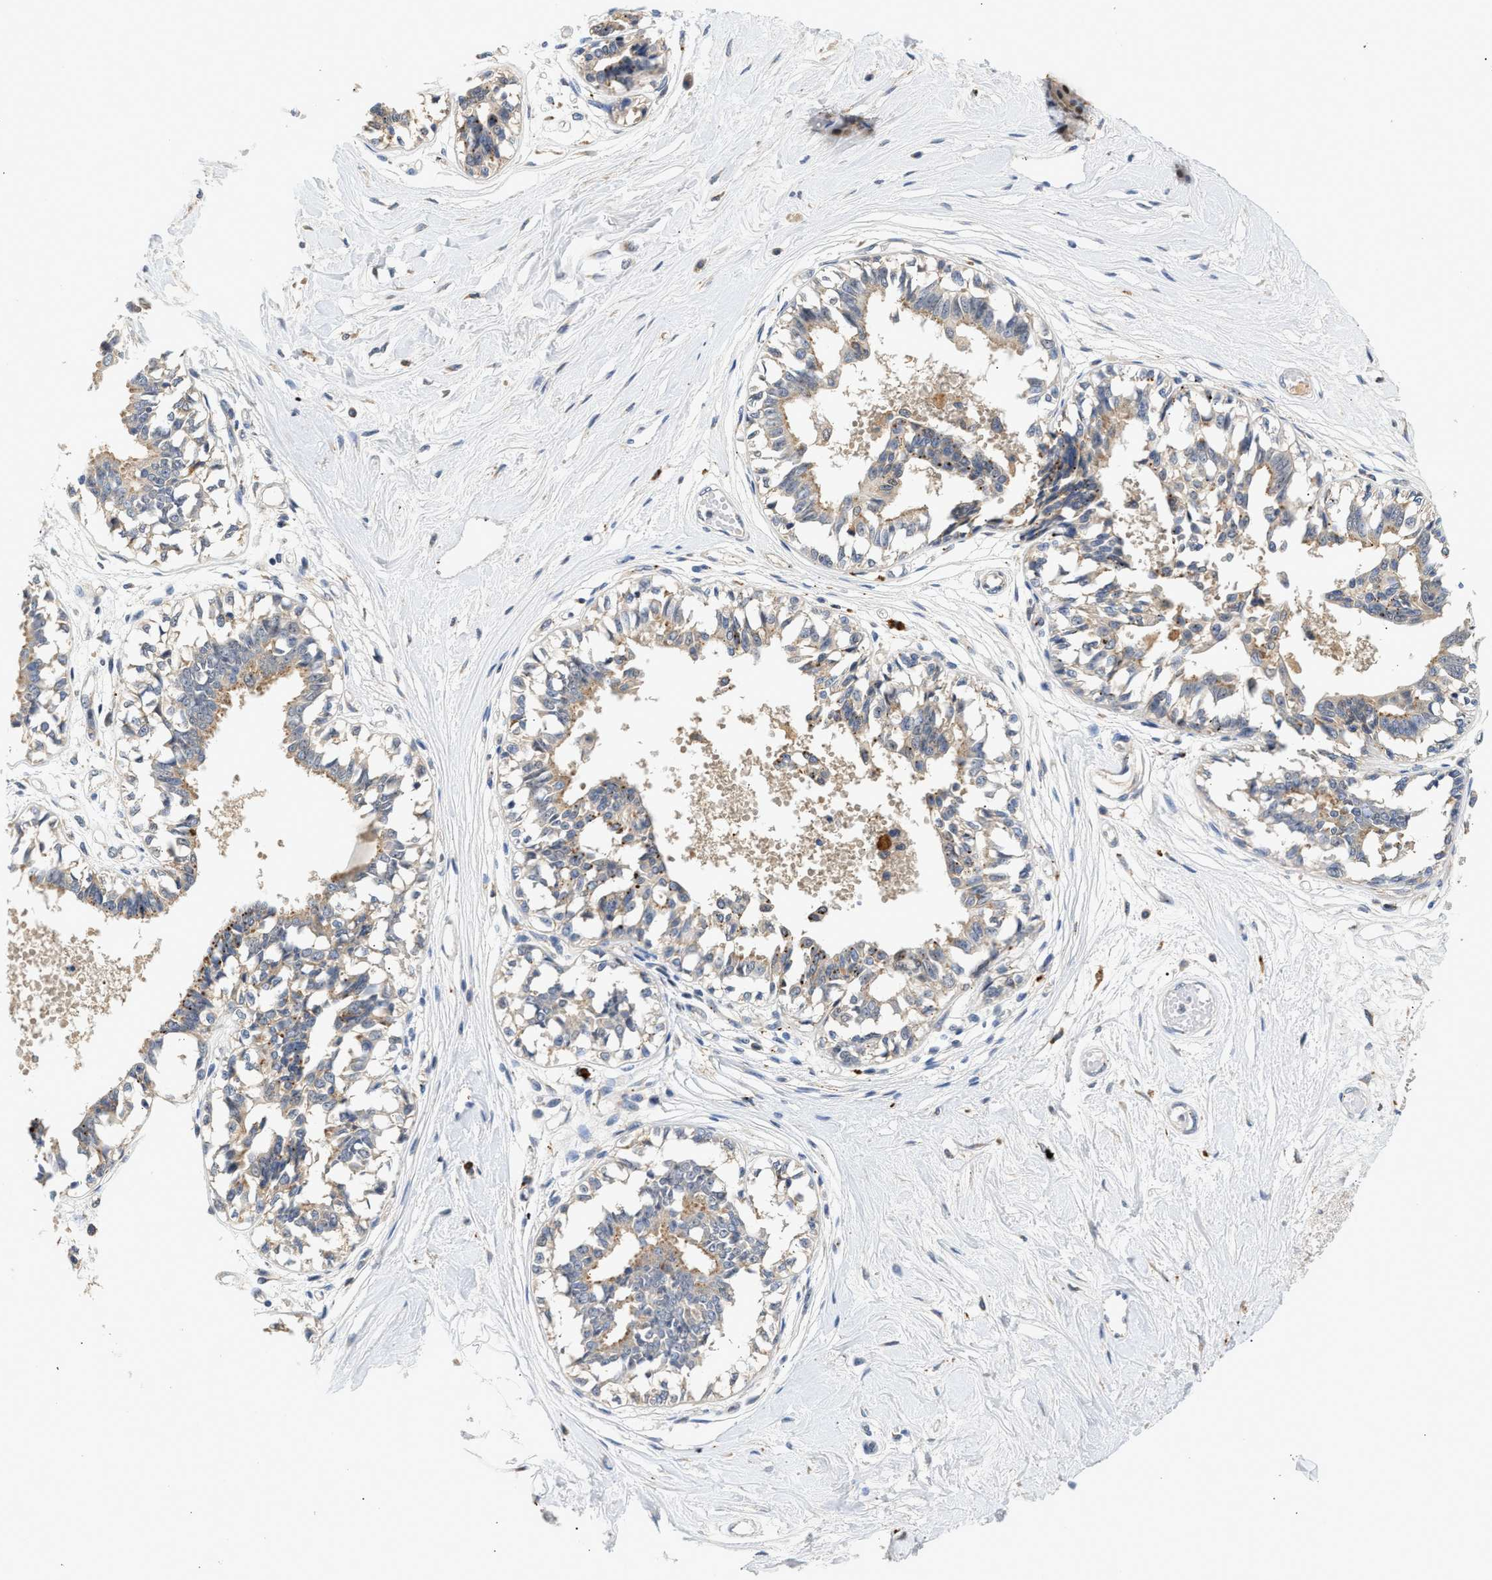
{"staining": {"intensity": "negative", "quantity": "none", "location": "none"}, "tissue": "breast", "cell_type": "Adipocytes", "image_type": "normal", "snomed": [{"axis": "morphology", "description": "Normal tissue, NOS"}, {"axis": "topography", "description": "Breast"}], "caption": "Adipocytes show no significant protein staining in unremarkable breast.", "gene": "PPM1L", "patient": {"sex": "female", "age": 45}}